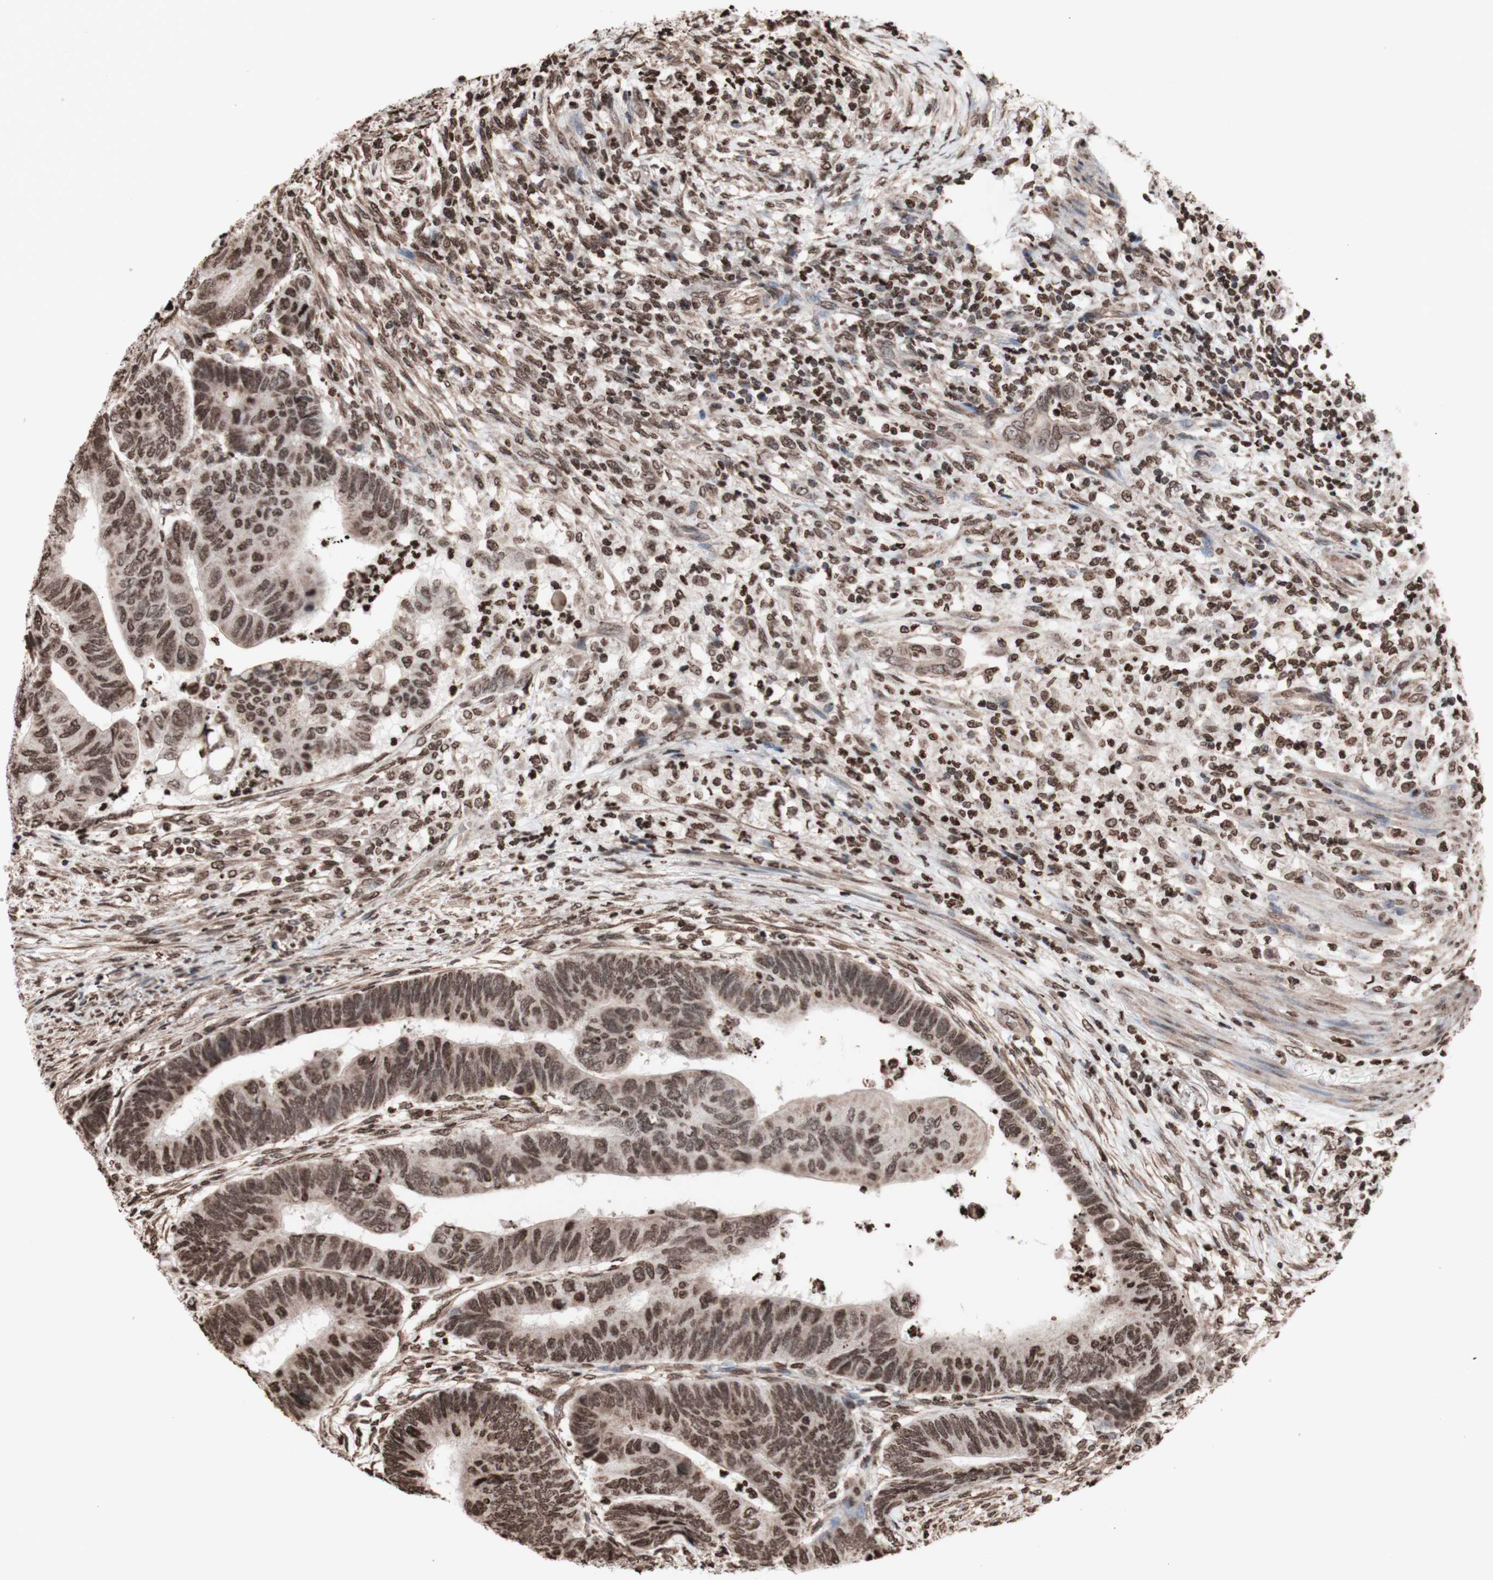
{"staining": {"intensity": "moderate", "quantity": ">75%", "location": "nuclear"}, "tissue": "colorectal cancer", "cell_type": "Tumor cells", "image_type": "cancer", "snomed": [{"axis": "morphology", "description": "Normal tissue, NOS"}, {"axis": "morphology", "description": "Adenocarcinoma, NOS"}, {"axis": "topography", "description": "Rectum"}, {"axis": "topography", "description": "Peripheral nerve tissue"}], "caption": "A medium amount of moderate nuclear expression is seen in approximately >75% of tumor cells in colorectal cancer (adenocarcinoma) tissue.", "gene": "SNAI2", "patient": {"sex": "male", "age": 92}}